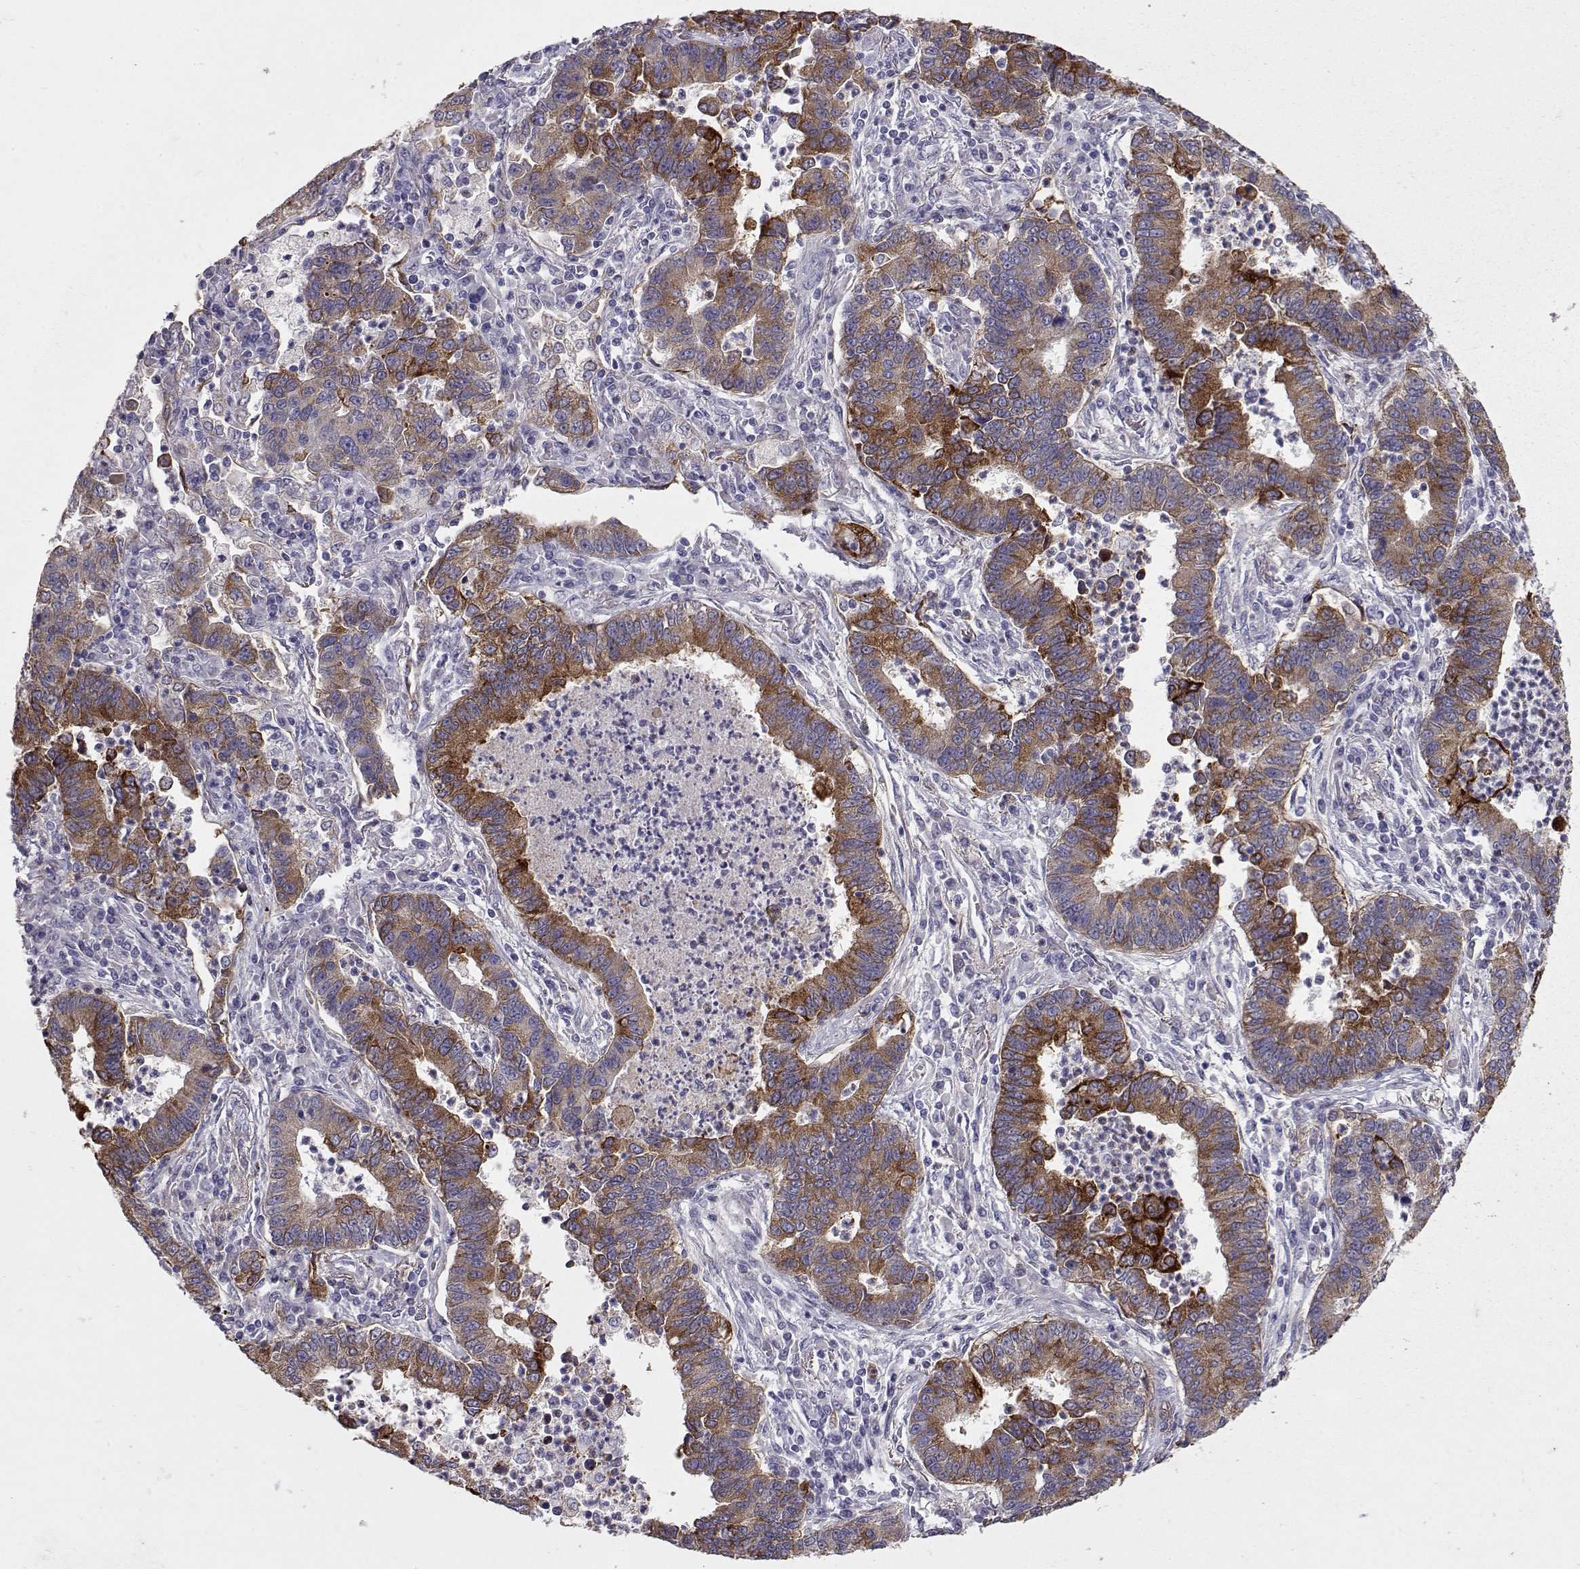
{"staining": {"intensity": "strong", "quantity": ">75%", "location": "cytoplasmic/membranous"}, "tissue": "lung cancer", "cell_type": "Tumor cells", "image_type": "cancer", "snomed": [{"axis": "morphology", "description": "Adenocarcinoma, NOS"}, {"axis": "topography", "description": "Lung"}], "caption": "Lung cancer stained for a protein (brown) reveals strong cytoplasmic/membranous positive expression in about >75% of tumor cells.", "gene": "LAMB3", "patient": {"sex": "female", "age": 57}}